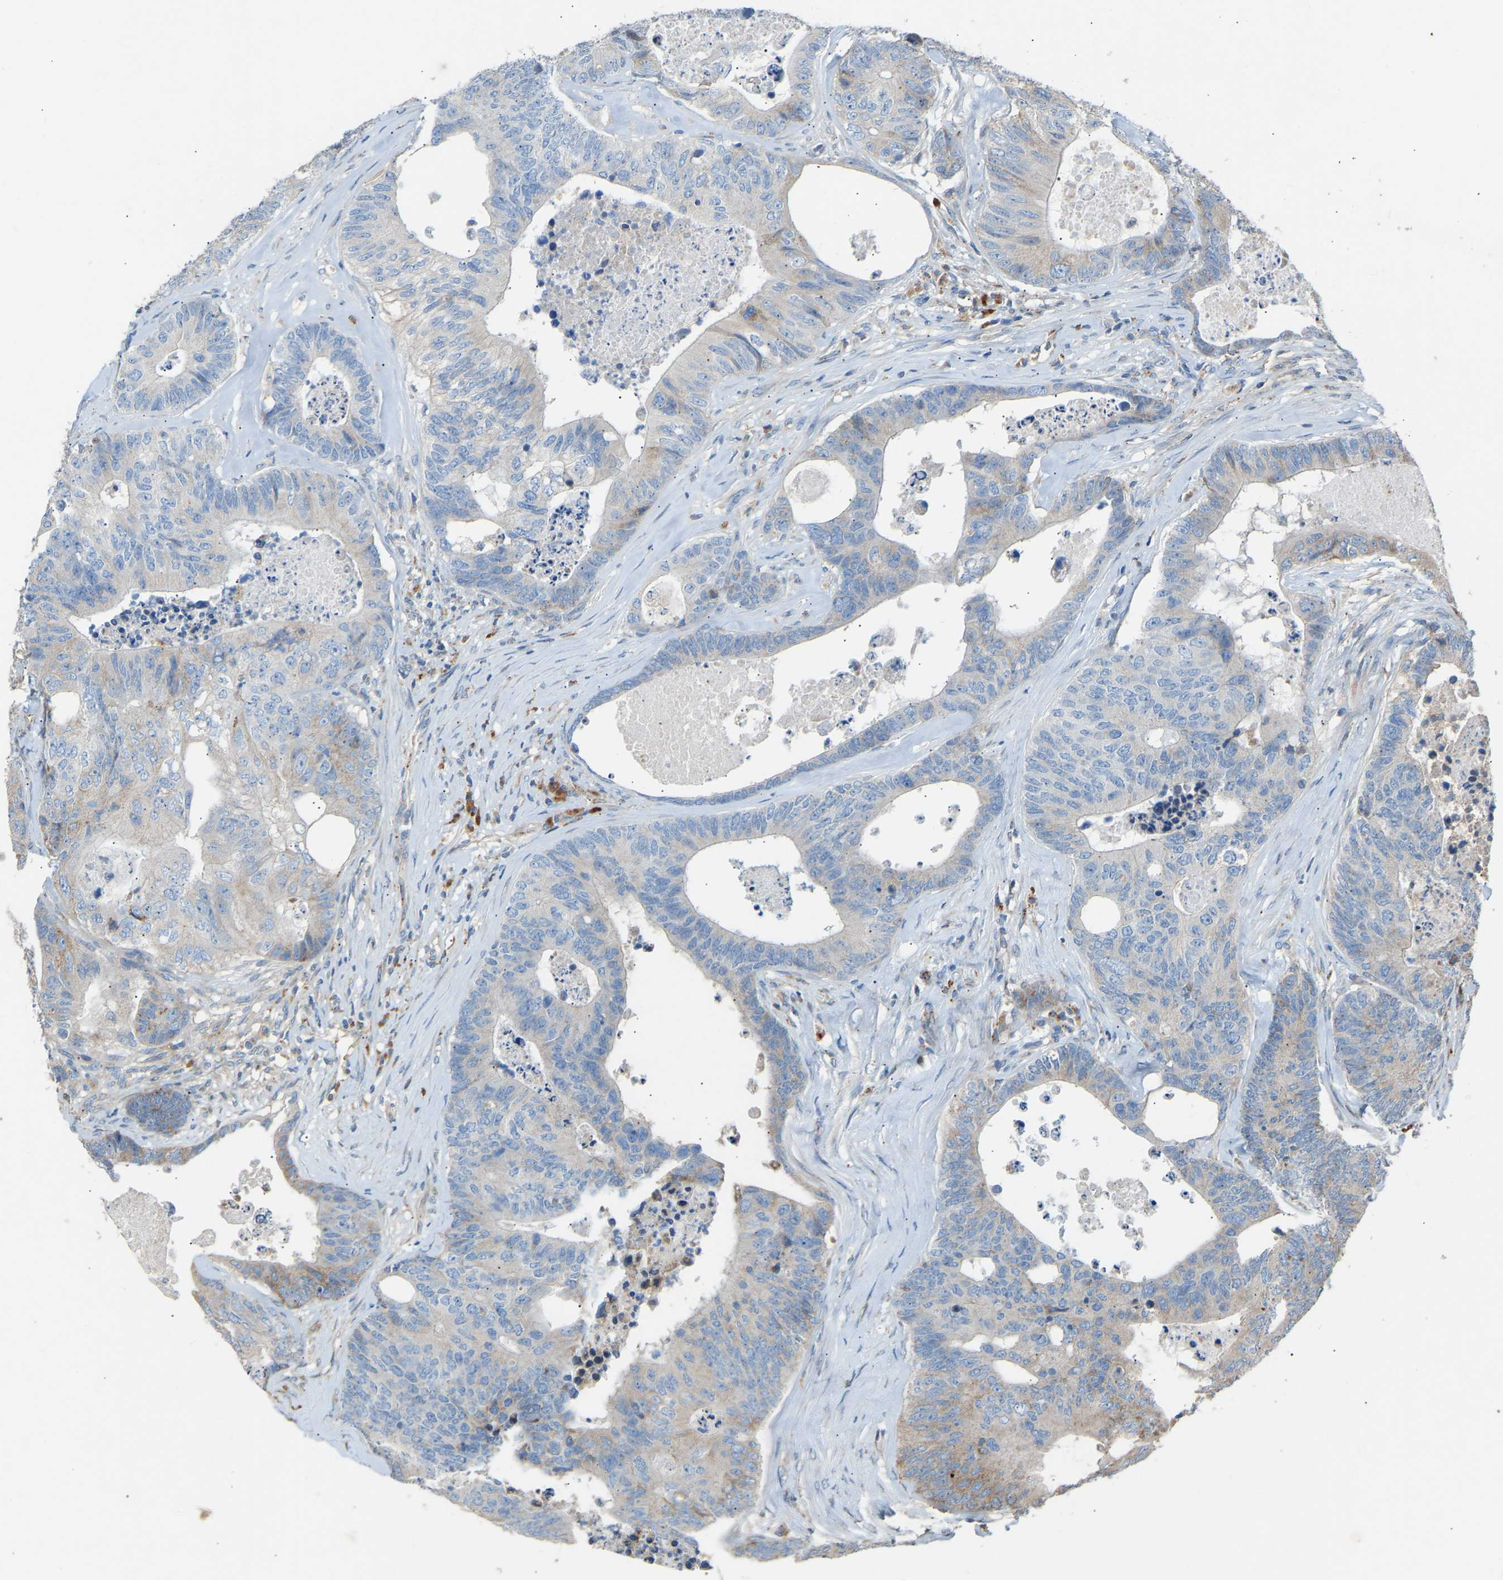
{"staining": {"intensity": "weak", "quantity": "<25%", "location": "cytoplasmic/membranous"}, "tissue": "colorectal cancer", "cell_type": "Tumor cells", "image_type": "cancer", "snomed": [{"axis": "morphology", "description": "Adenocarcinoma, NOS"}, {"axis": "topography", "description": "Colon"}], "caption": "Immunohistochemistry (IHC) micrograph of neoplastic tissue: human colorectal cancer stained with DAB reveals no significant protein positivity in tumor cells.", "gene": "RGP1", "patient": {"sex": "female", "age": 67}}